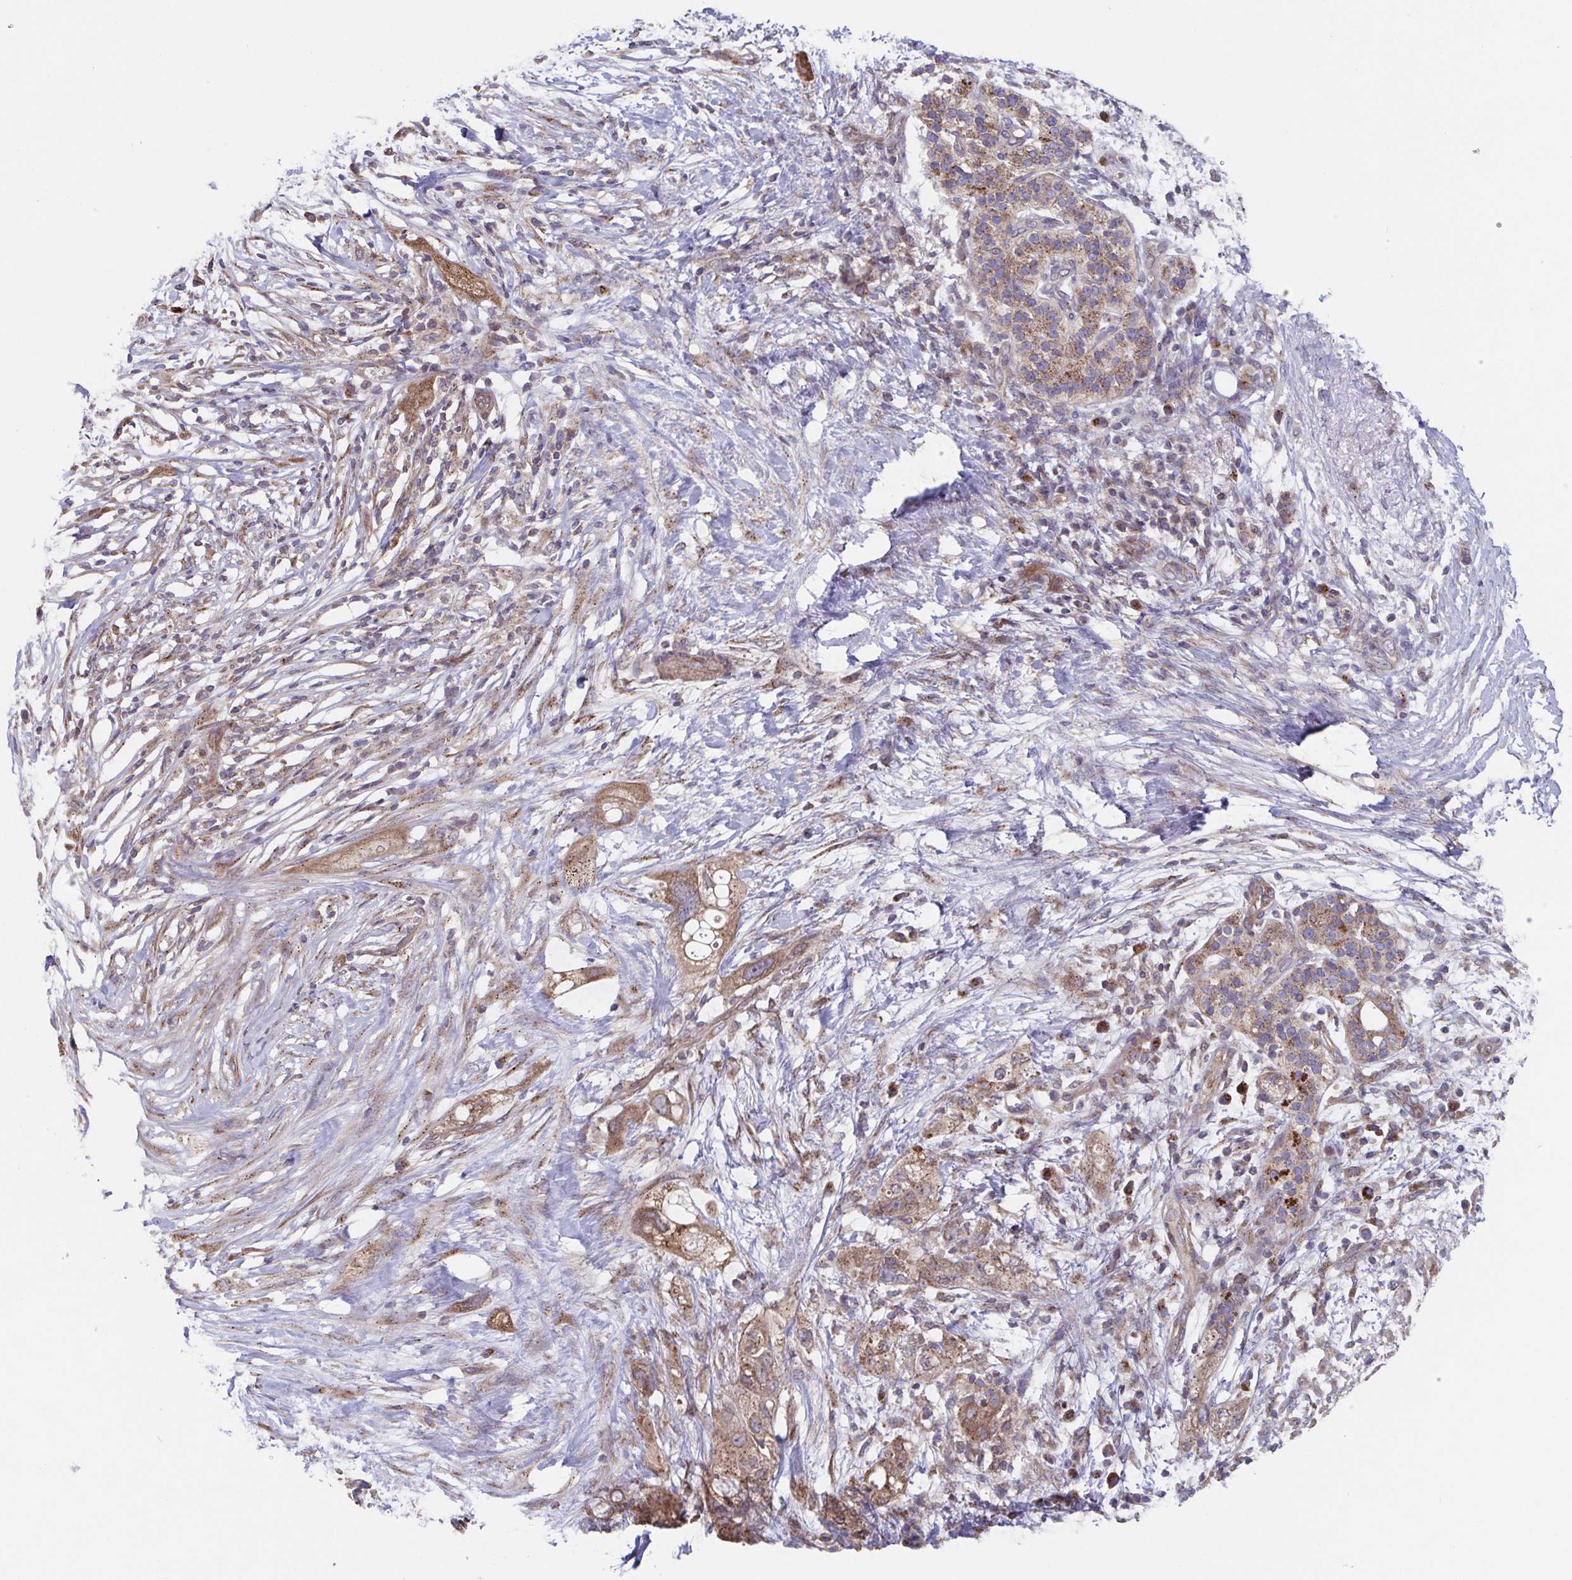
{"staining": {"intensity": "moderate", "quantity": ">75%", "location": "cytoplasmic/membranous"}, "tissue": "pancreatic cancer", "cell_type": "Tumor cells", "image_type": "cancer", "snomed": [{"axis": "morphology", "description": "Adenocarcinoma, NOS"}, {"axis": "topography", "description": "Pancreas"}], "caption": "Immunohistochemistry (IHC) staining of pancreatic cancer, which demonstrates medium levels of moderate cytoplasmic/membranous staining in approximately >75% of tumor cells indicating moderate cytoplasmic/membranous protein positivity. The staining was performed using DAB (3,3'-diaminobenzidine) (brown) for protein detection and nuclei were counterstained in hematoxylin (blue).", "gene": "COPB1", "patient": {"sex": "female", "age": 72}}